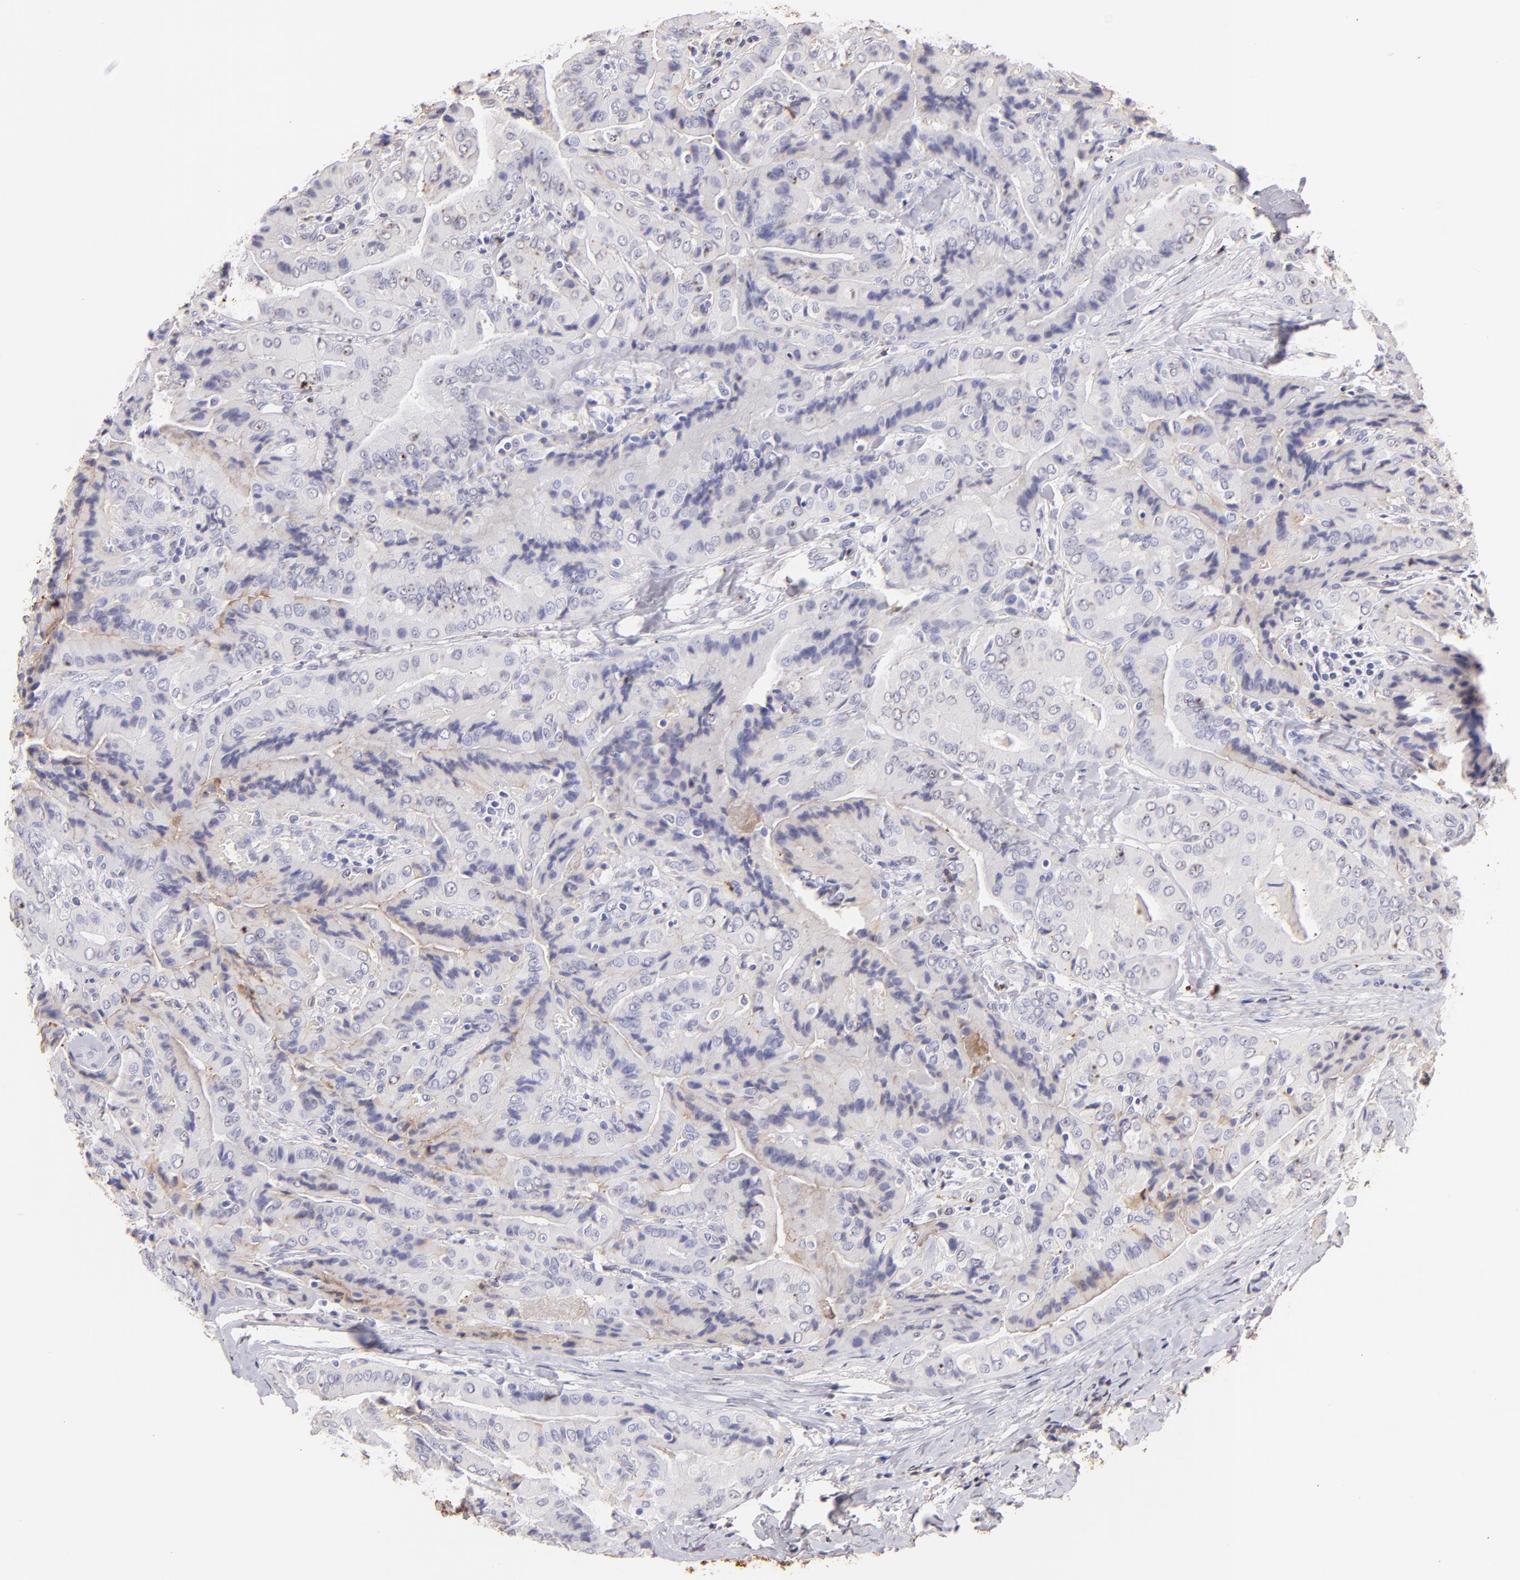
{"staining": {"intensity": "weak", "quantity": ">75%", "location": "cytoplasmic/membranous"}, "tissue": "thyroid cancer", "cell_type": "Tumor cells", "image_type": "cancer", "snomed": [{"axis": "morphology", "description": "Papillary adenocarcinoma, NOS"}, {"axis": "topography", "description": "Thyroid gland"}], "caption": "Thyroid cancer (papillary adenocarcinoma) tissue demonstrates weak cytoplasmic/membranous expression in approximately >75% of tumor cells (DAB (3,3'-diaminobenzidine) IHC with brightfield microscopy, high magnification).", "gene": "FGB", "patient": {"sex": "female", "age": 71}}